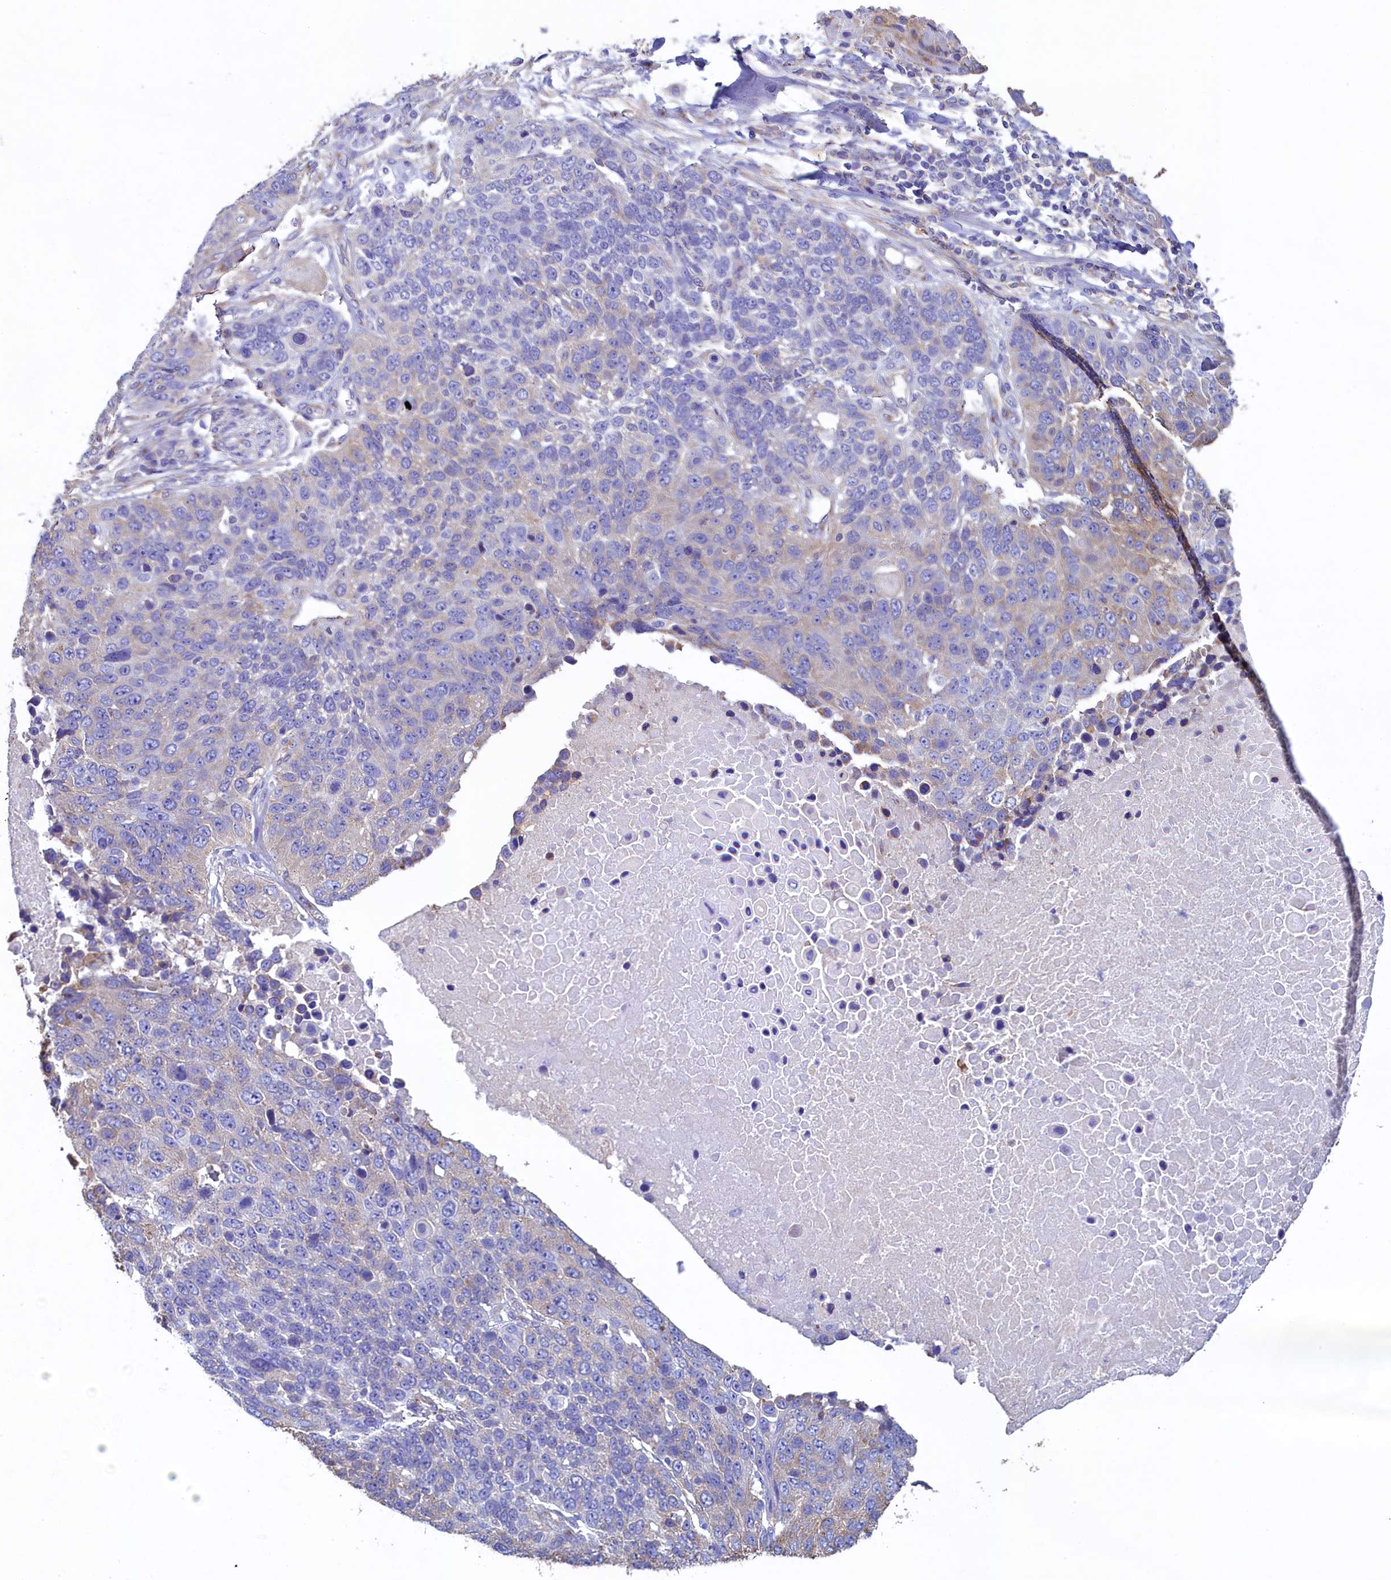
{"staining": {"intensity": "weak", "quantity": "<25%", "location": "cytoplasmic/membranous"}, "tissue": "lung cancer", "cell_type": "Tumor cells", "image_type": "cancer", "snomed": [{"axis": "morphology", "description": "Normal tissue, NOS"}, {"axis": "morphology", "description": "Squamous cell carcinoma, NOS"}, {"axis": "topography", "description": "Lymph node"}, {"axis": "topography", "description": "Lung"}], "caption": "Immunohistochemistry (IHC) micrograph of human lung cancer (squamous cell carcinoma) stained for a protein (brown), which displays no positivity in tumor cells.", "gene": "GPR21", "patient": {"sex": "male", "age": 66}}